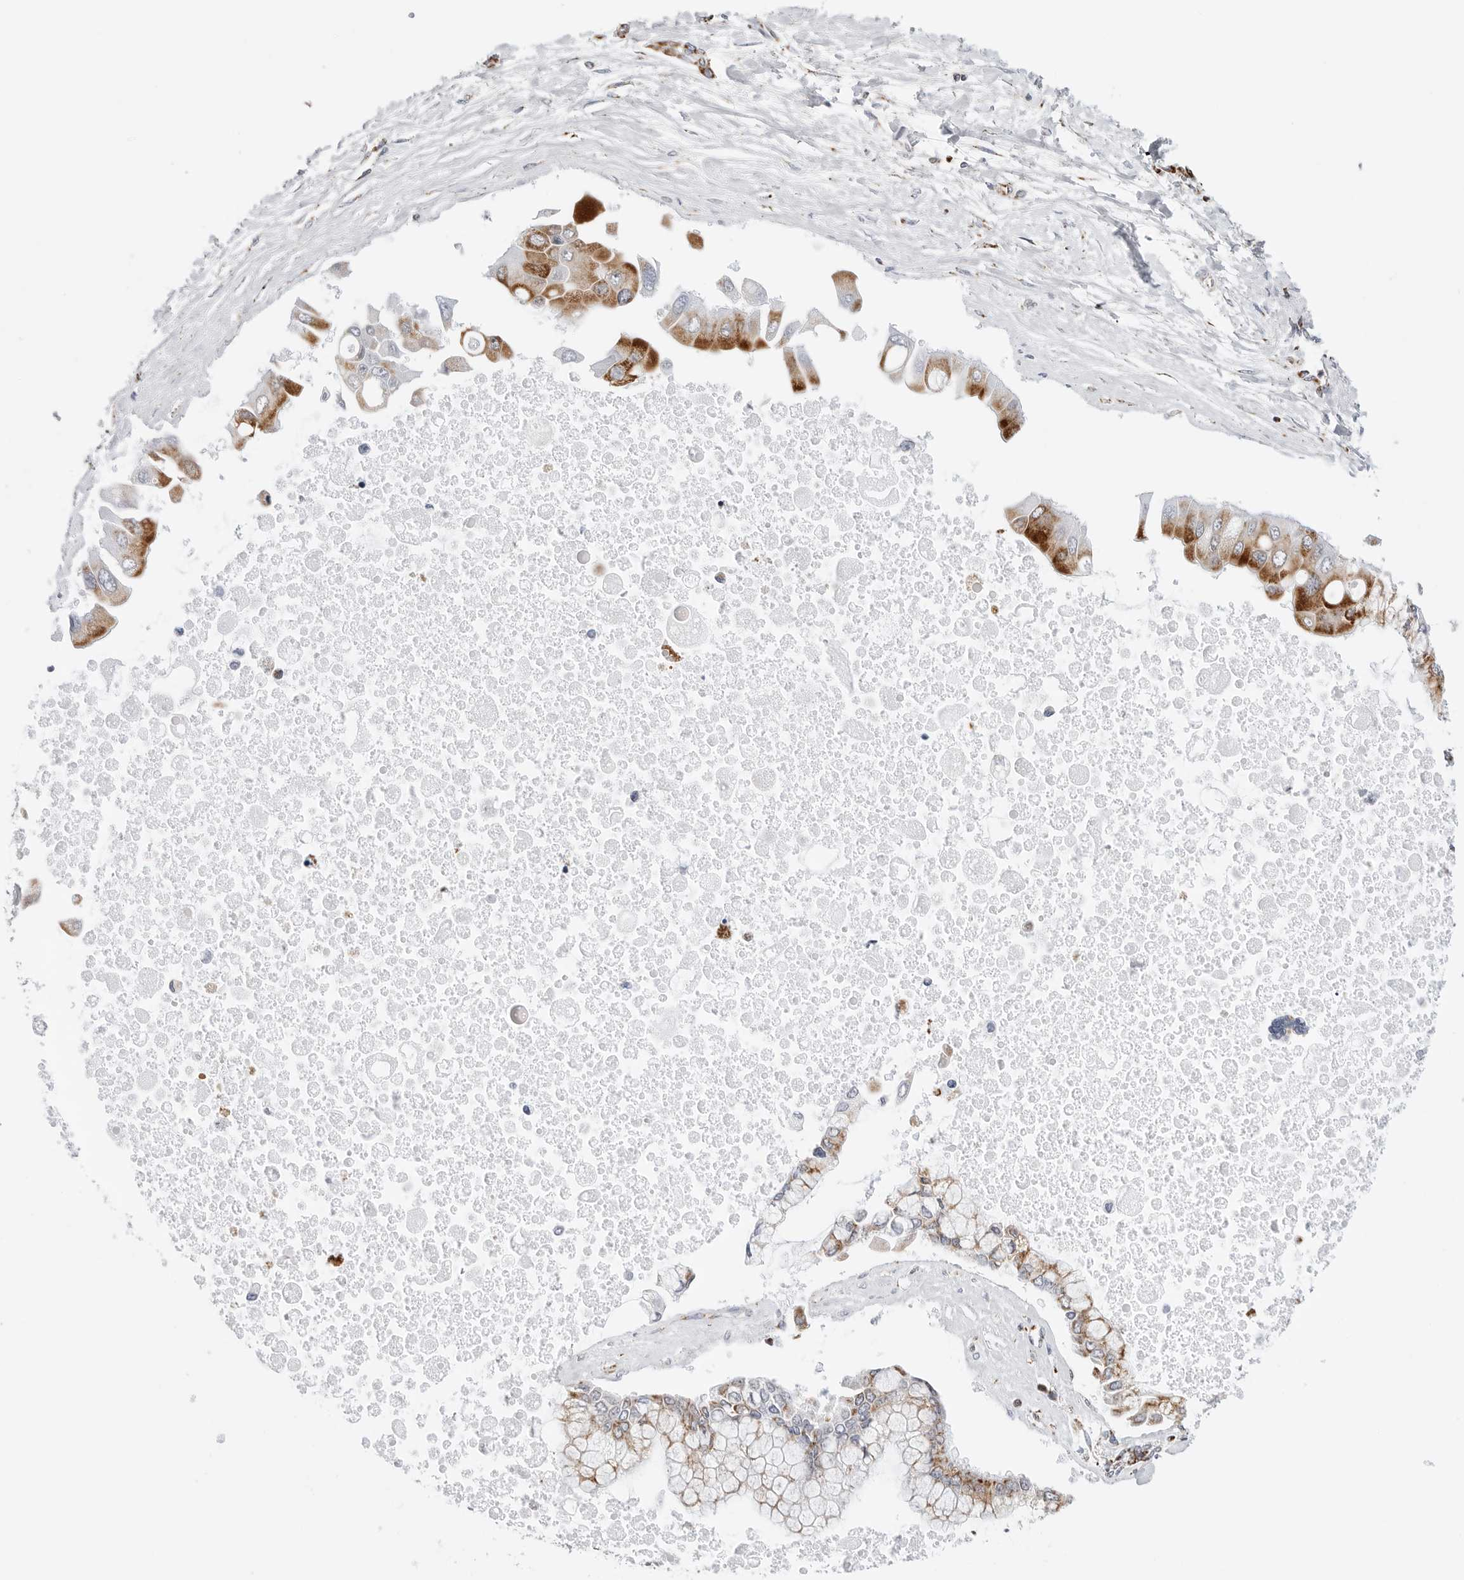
{"staining": {"intensity": "moderate", "quantity": ">75%", "location": "cytoplasmic/membranous"}, "tissue": "liver cancer", "cell_type": "Tumor cells", "image_type": "cancer", "snomed": [{"axis": "morphology", "description": "Cholangiocarcinoma"}, {"axis": "topography", "description": "Liver"}], "caption": "Tumor cells display moderate cytoplasmic/membranous staining in about >75% of cells in liver cancer.", "gene": "ATP5IF1", "patient": {"sex": "male", "age": 50}}